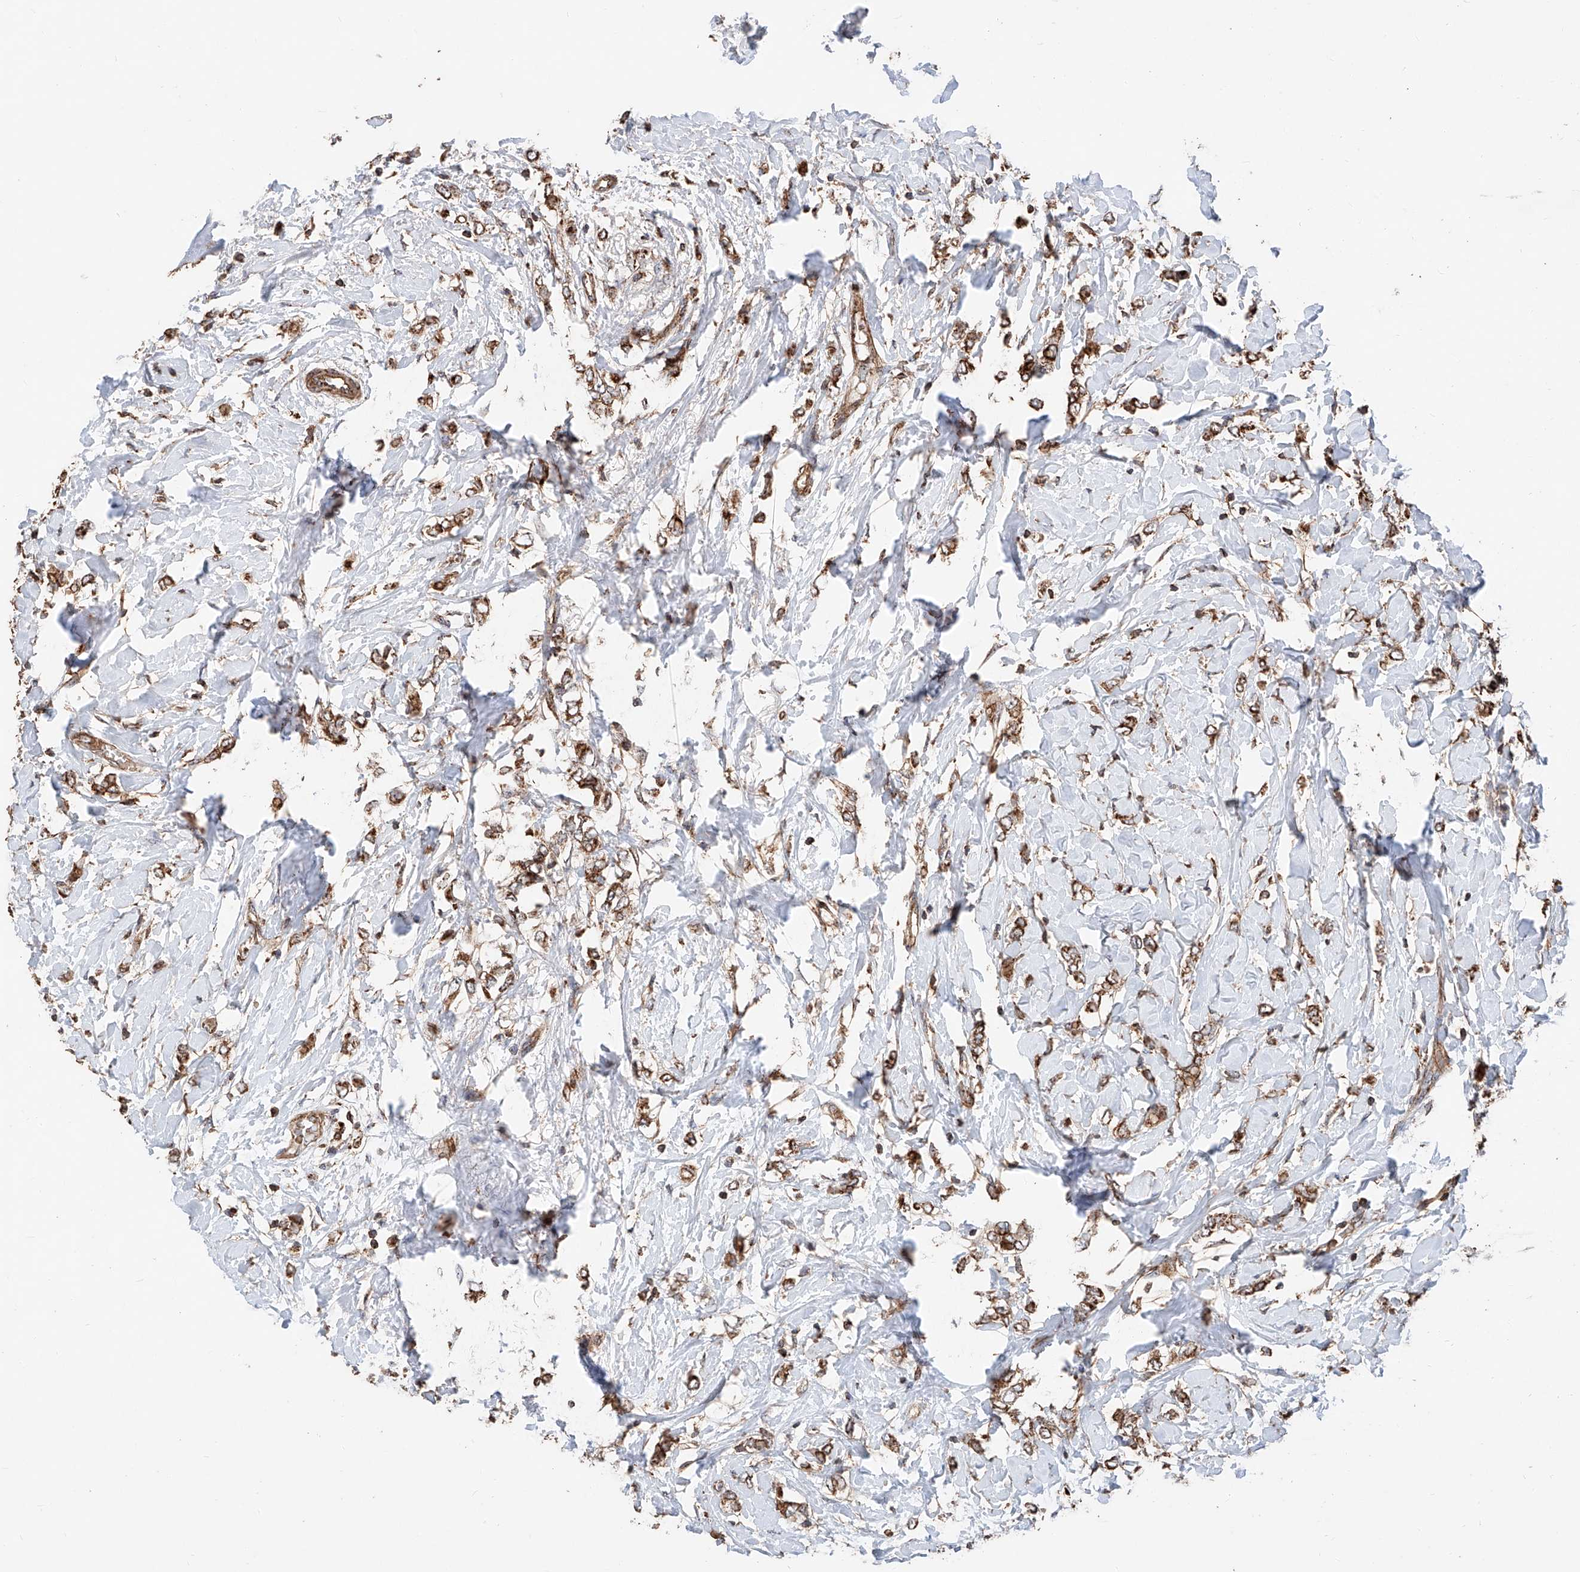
{"staining": {"intensity": "moderate", "quantity": ">75%", "location": "cytoplasmic/membranous"}, "tissue": "breast cancer", "cell_type": "Tumor cells", "image_type": "cancer", "snomed": [{"axis": "morphology", "description": "Normal tissue, NOS"}, {"axis": "morphology", "description": "Lobular carcinoma"}, {"axis": "topography", "description": "Breast"}], "caption": "Immunohistochemical staining of human breast lobular carcinoma displays medium levels of moderate cytoplasmic/membranous expression in about >75% of tumor cells.", "gene": "PISD", "patient": {"sex": "female", "age": 47}}